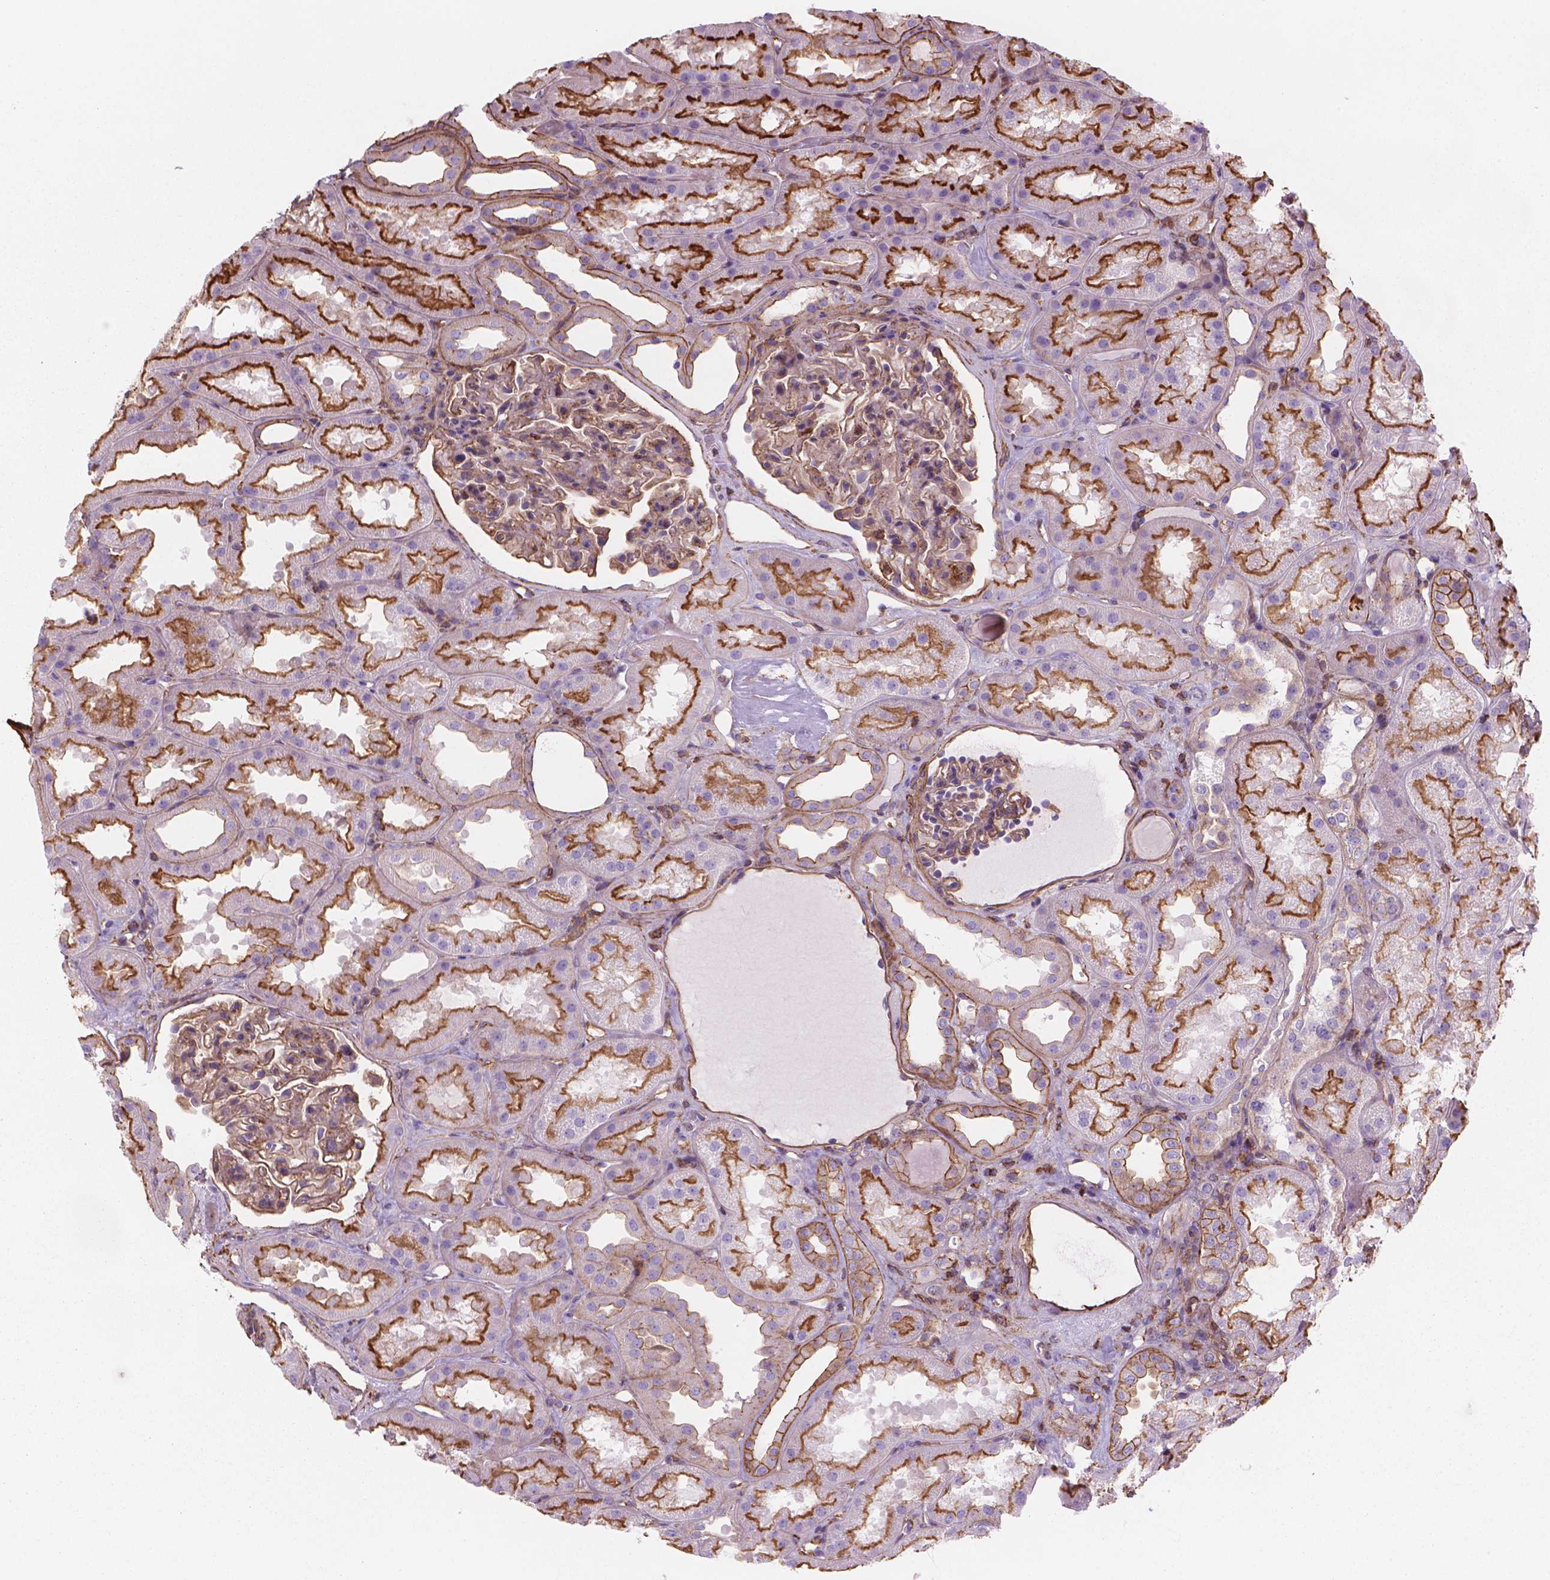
{"staining": {"intensity": "moderate", "quantity": "25%-75%", "location": "cytoplasmic/membranous"}, "tissue": "kidney", "cell_type": "Cells in glomeruli", "image_type": "normal", "snomed": [{"axis": "morphology", "description": "Normal tissue, NOS"}, {"axis": "topography", "description": "Kidney"}], "caption": "Kidney stained with DAB immunohistochemistry (IHC) displays medium levels of moderate cytoplasmic/membranous expression in about 25%-75% of cells in glomeruli. The staining was performed using DAB to visualize the protein expression in brown, while the nuclei were stained in blue with hematoxylin (Magnification: 20x).", "gene": "PATJ", "patient": {"sex": "male", "age": 61}}